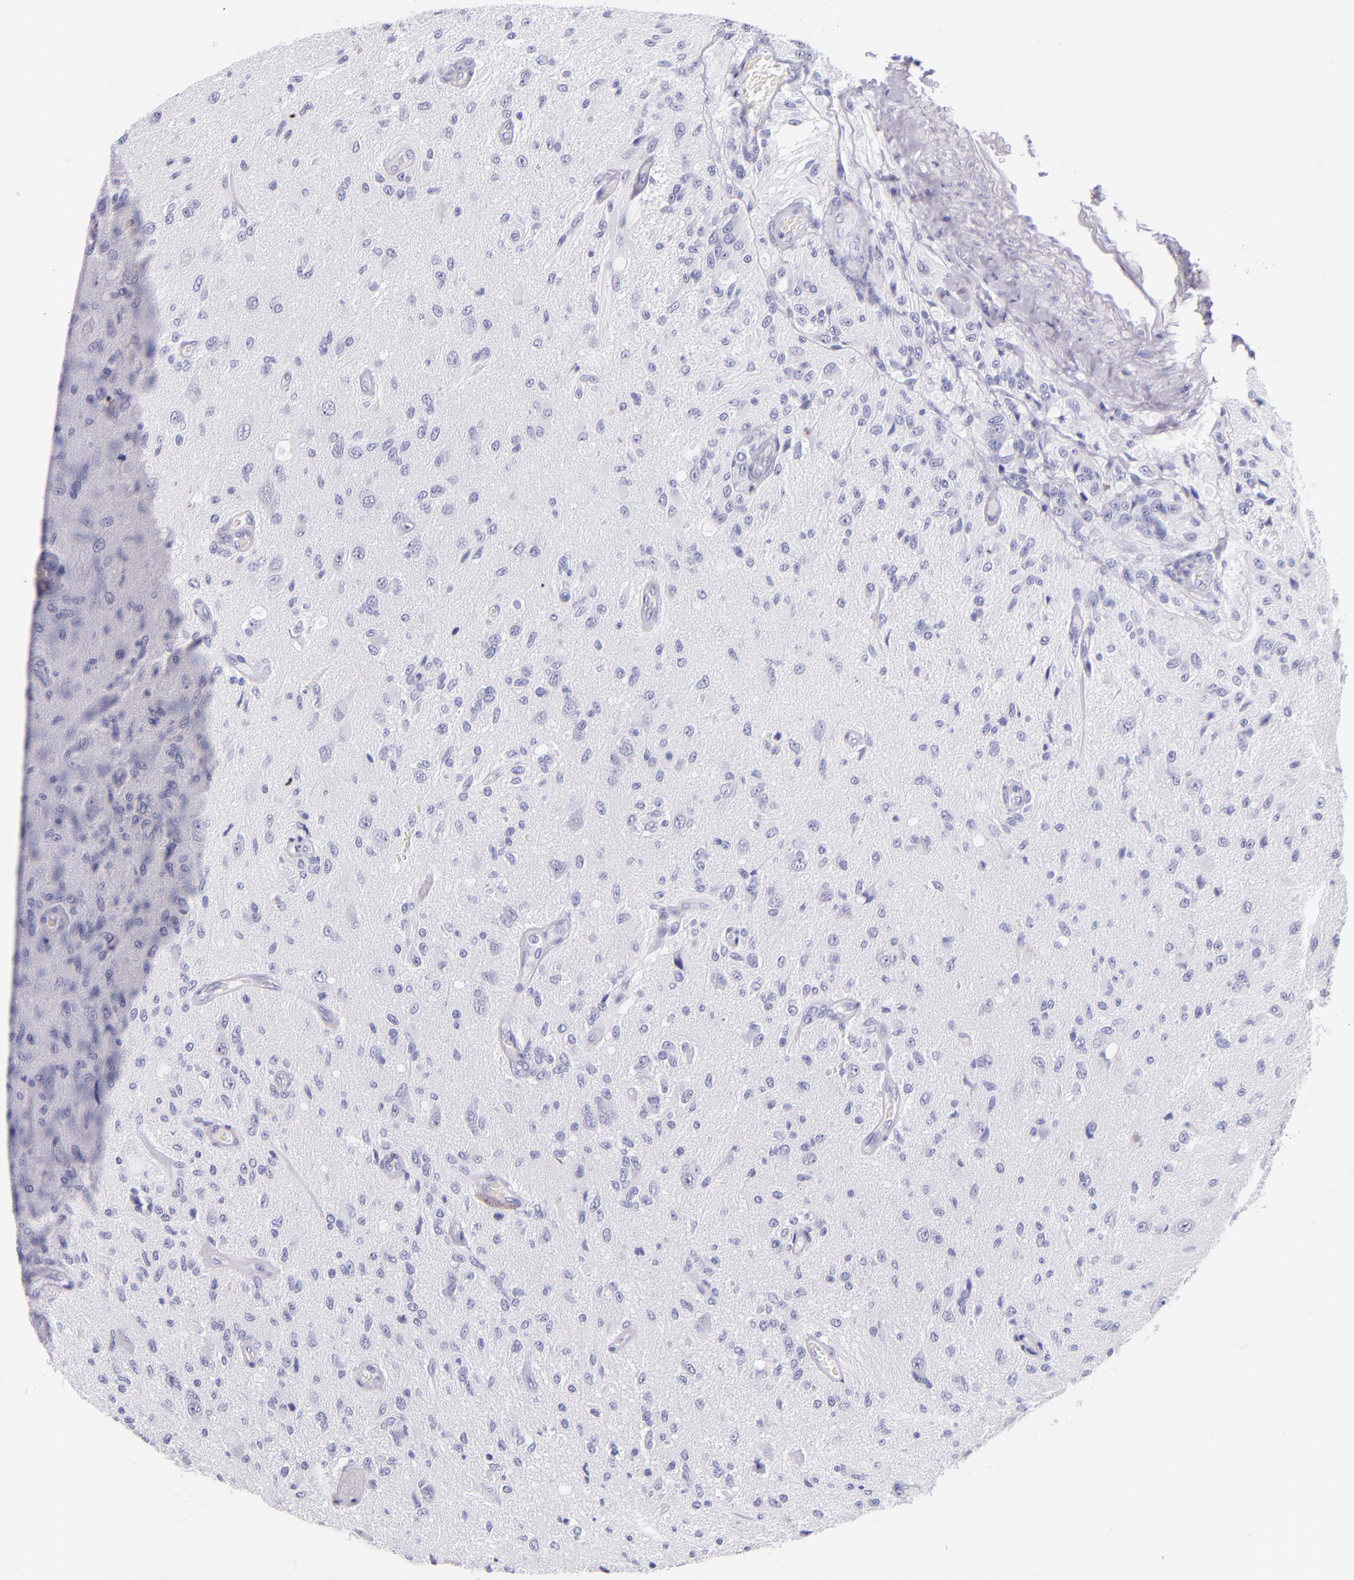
{"staining": {"intensity": "negative", "quantity": "none", "location": "none"}, "tissue": "glioma", "cell_type": "Tumor cells", "image_type": "cancer", "snomed": [{"axis": "morphology", "description": "Normal tissue, NOS"}, {"axis": "morphology", "description": "Glioma, malignant, High grade"}, {"axis": "topography", "description": "Cerebral cortex"}], "caption": "A high-resolution micrograph shows IHC staining of glioma, which displays no significant staining in tumor cells.", "gene": "IRF4", "patient": {"sex": "male", "age": 77}}